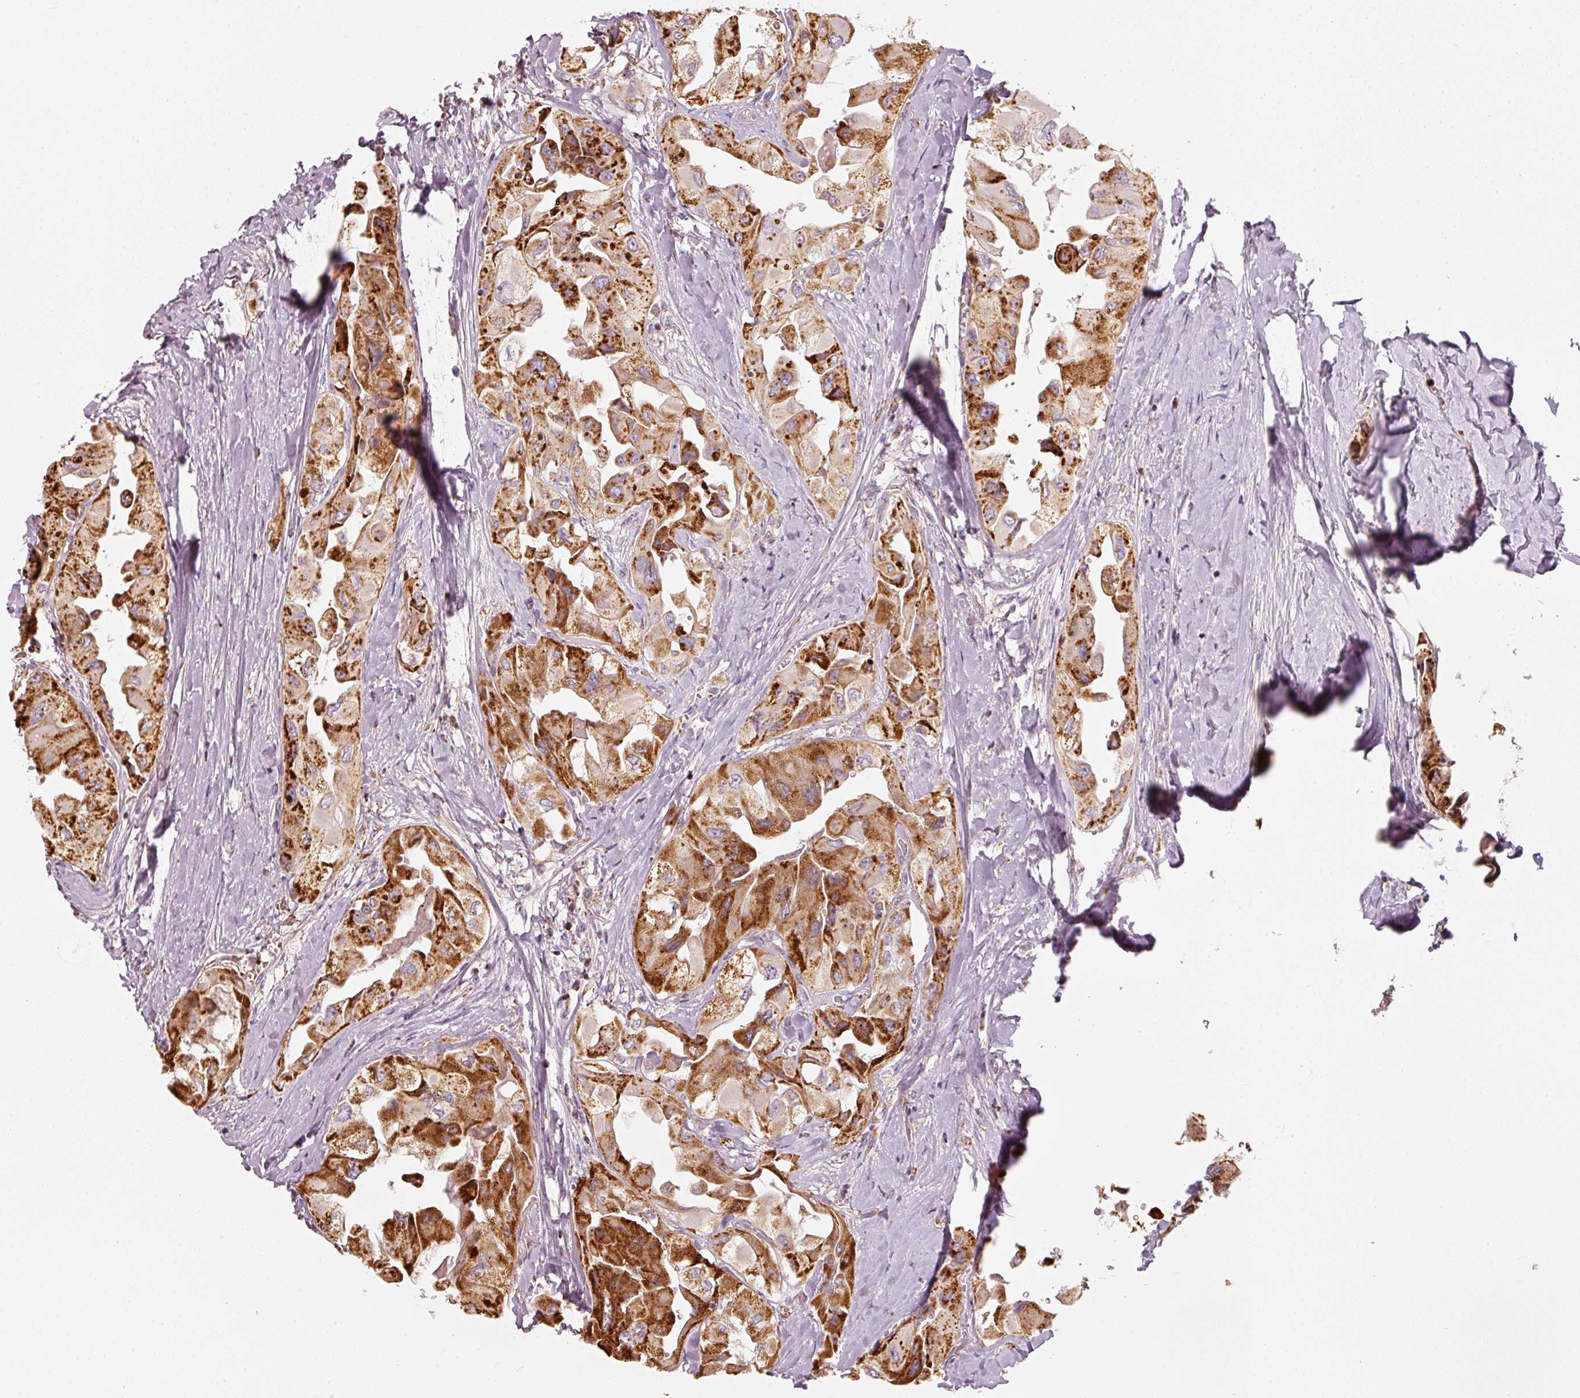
{"staining": {"intensity": "strong", "quantity": ">75%", "location": "cytoplasmic/membranous"}, "tissue": "thyroid cancer", "cell_type": "Tumor cells", "image_type": "cancer", "snomed": [{"axis": "morphology", "description": "Normal tissue, NOS"}, {"axis": "morphology", "description": "Papillary adenocarcinoma, NOS"}, {"axis": "topography", "description": "Thyroid gland"}], "caption": "An immunohistochemistry (IHC) image of neoplastic tissue is shown. Protein staining in brown highlights strong cytoplasmic/membranous positivity in thyroid cancer within tumor cells.", "gene": "C17orf98", "patient": {"sex": "female", "age": 59}}